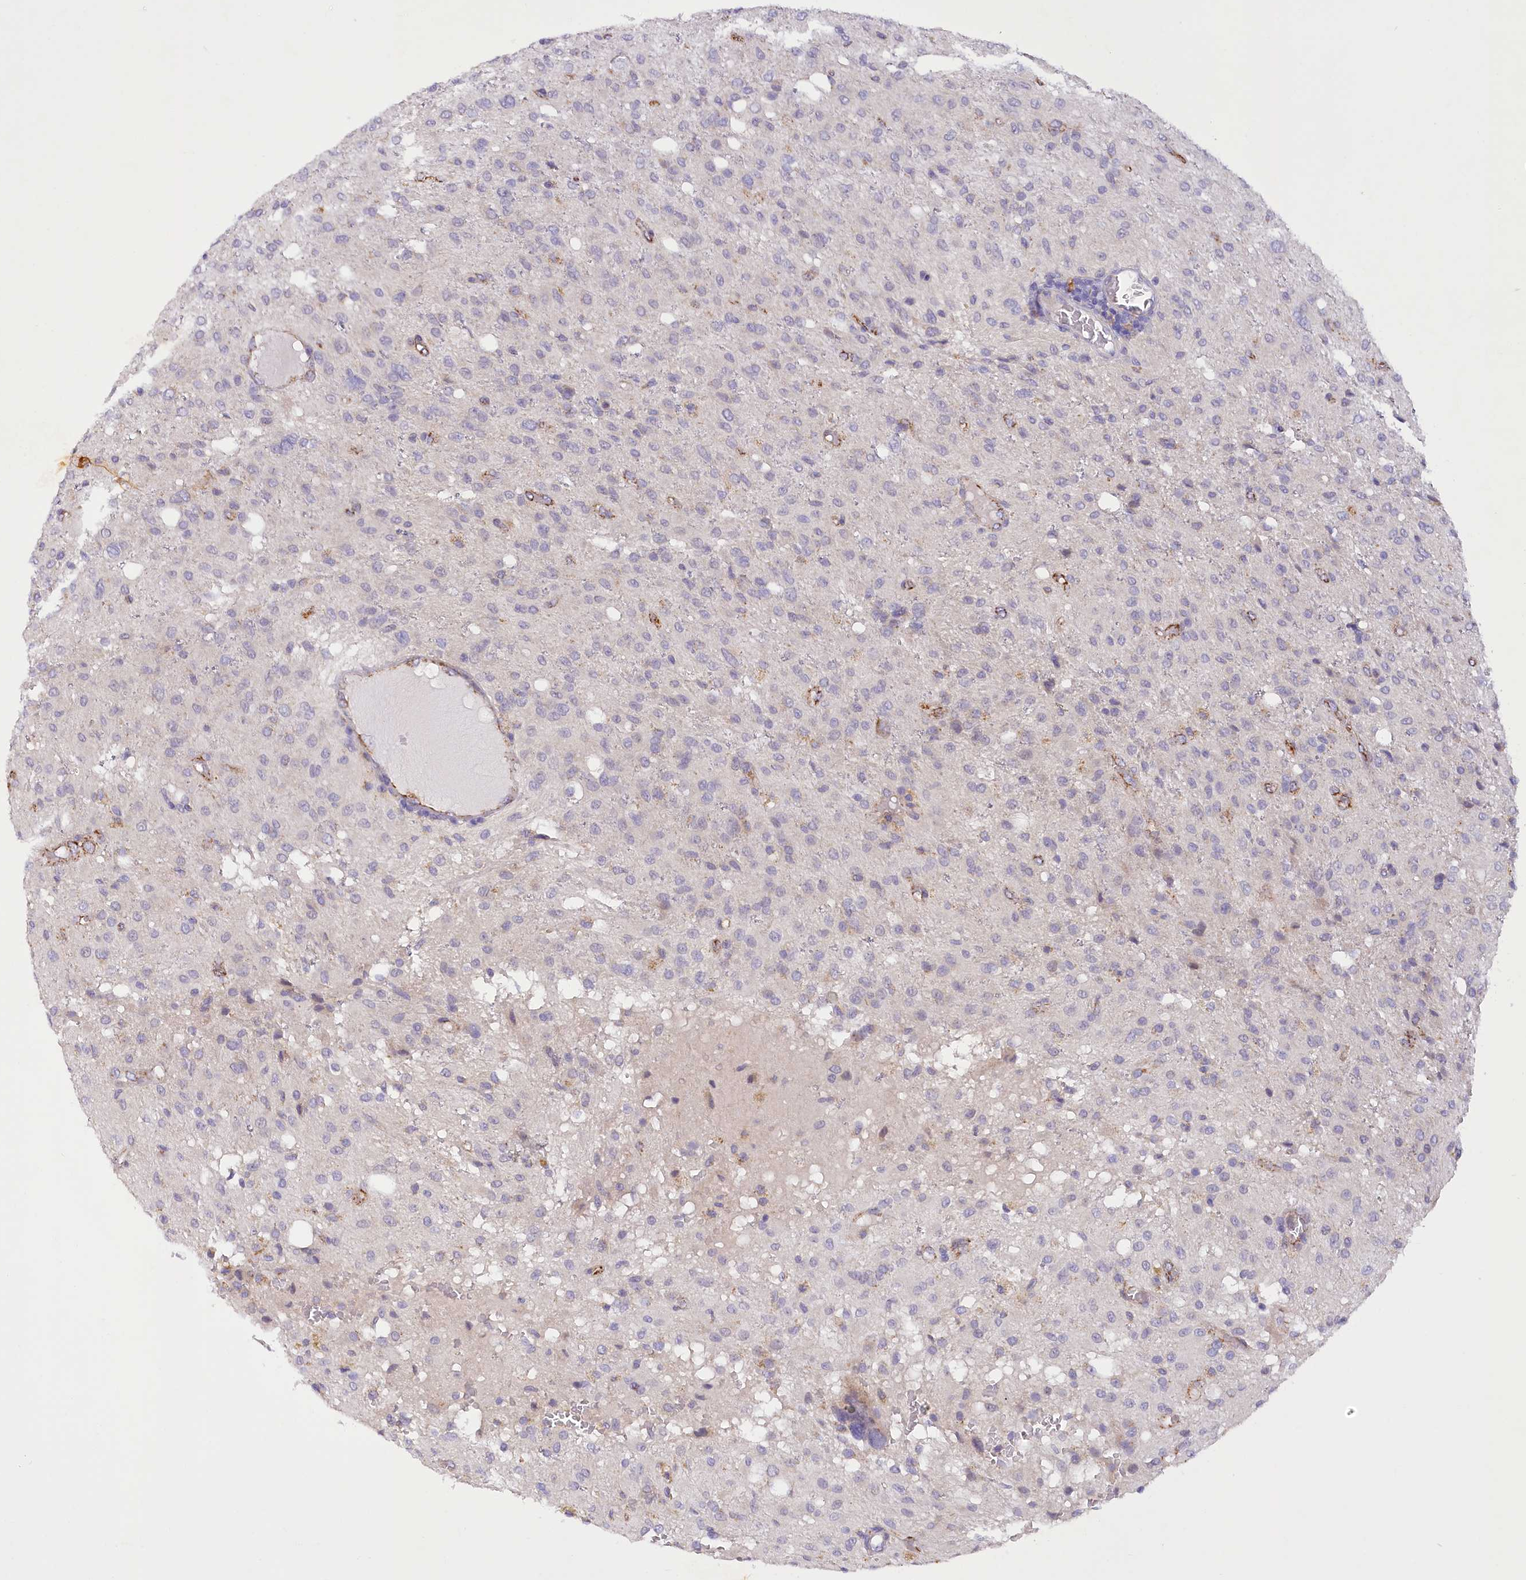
{"staining": {"intensity": "negative", "quantity": "none", "location": "none"}, "tissue": "glioma", "cell_type": "Tumor cells", "image_type": "cancer", "snomed": [{"axis": "morphology", "description": "Glioma, malignant, High grade"}, {"axis": "topography", "description": "Brain"}], "caption": "The image shows no significant positivity in tumor cells of glioma.", "gene": "DCUN1D1", "patient": {"sex": "female", "age": 59}}